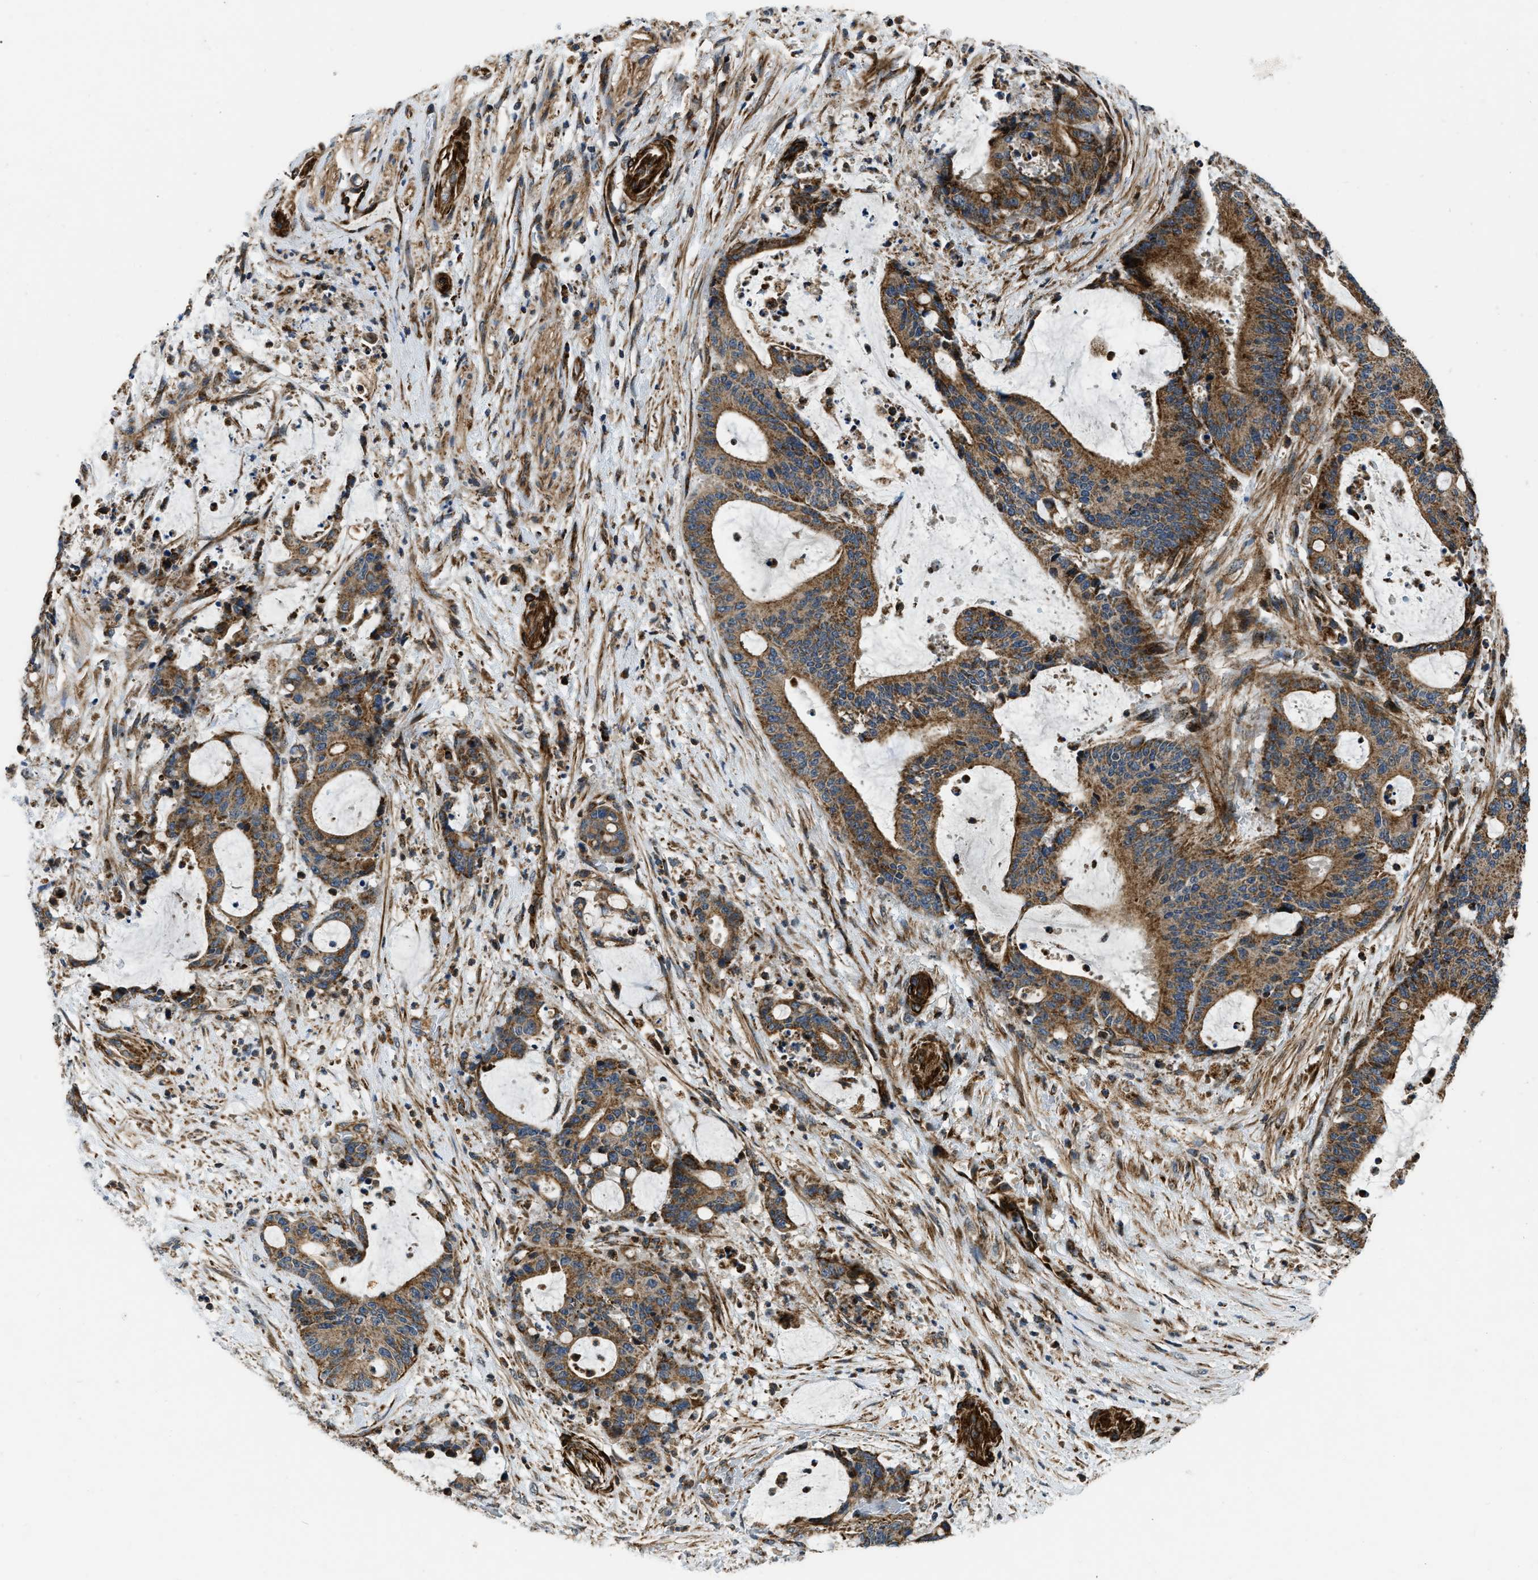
{"staining": {"intensity": "strong", "quantity": ">75%", "location": "cytoplasmic/membranous"}, "tissue": "liver cancer", "cell_type": "Tumor cells", "image_type": "cancer", "snomed": [{"axis": "morphology", "description": "Normal tissue, NOS"}, {"axis": "morphology", "description": "Cholangiocarcinoma"}, {"axis": "topography", "description": "Liver"}, {"axis": "topography", "description": "Peripheral nerve tissue"}], "caption": "The immunohistochemical stain labels strong cytoplasmic/membranous staining in tumor cells of cholangiocarcinoma (liver) tissue.", "gene": "GSDME", "patient": {"sex": "female", "age": 73}}